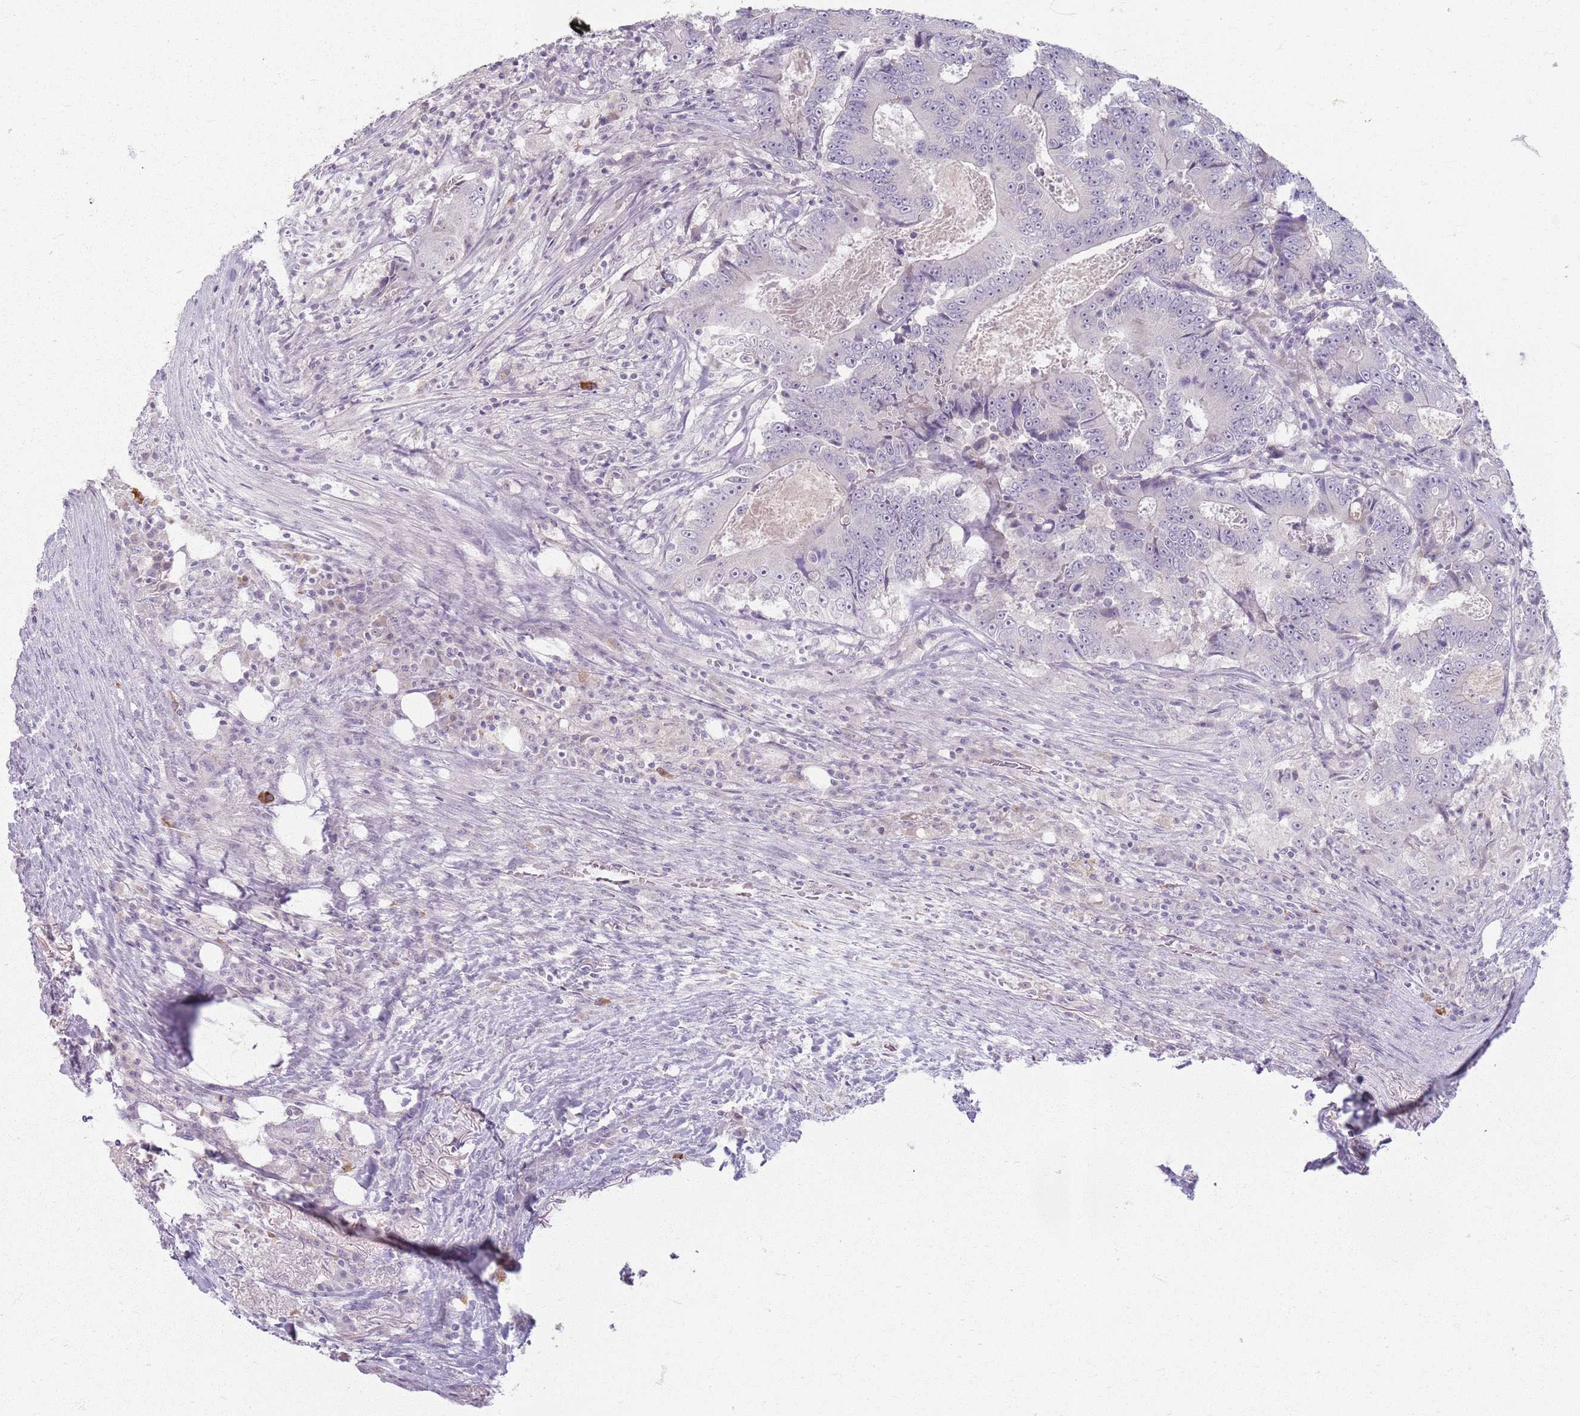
{"staining": {"intensity": "negative", "quantity": "none", "location": "none"}, "tissue": "colorectal cancer", "cell_type": "Tumor cells", "image_type": "cancer", "snomed": [{"axis": "morphology", "description": "Adenocarcinoma, NOS"}, {"axis": "topography", "description": "Colon"}], "caption": "The IHC photomicrograph has no significant positivity in tumor cells of adenocarcinoma (colorectal) tissue. Nuclei are stained in blue.", "gene": "CRIPT", "patient": {"sex": "male", "age": 83}}